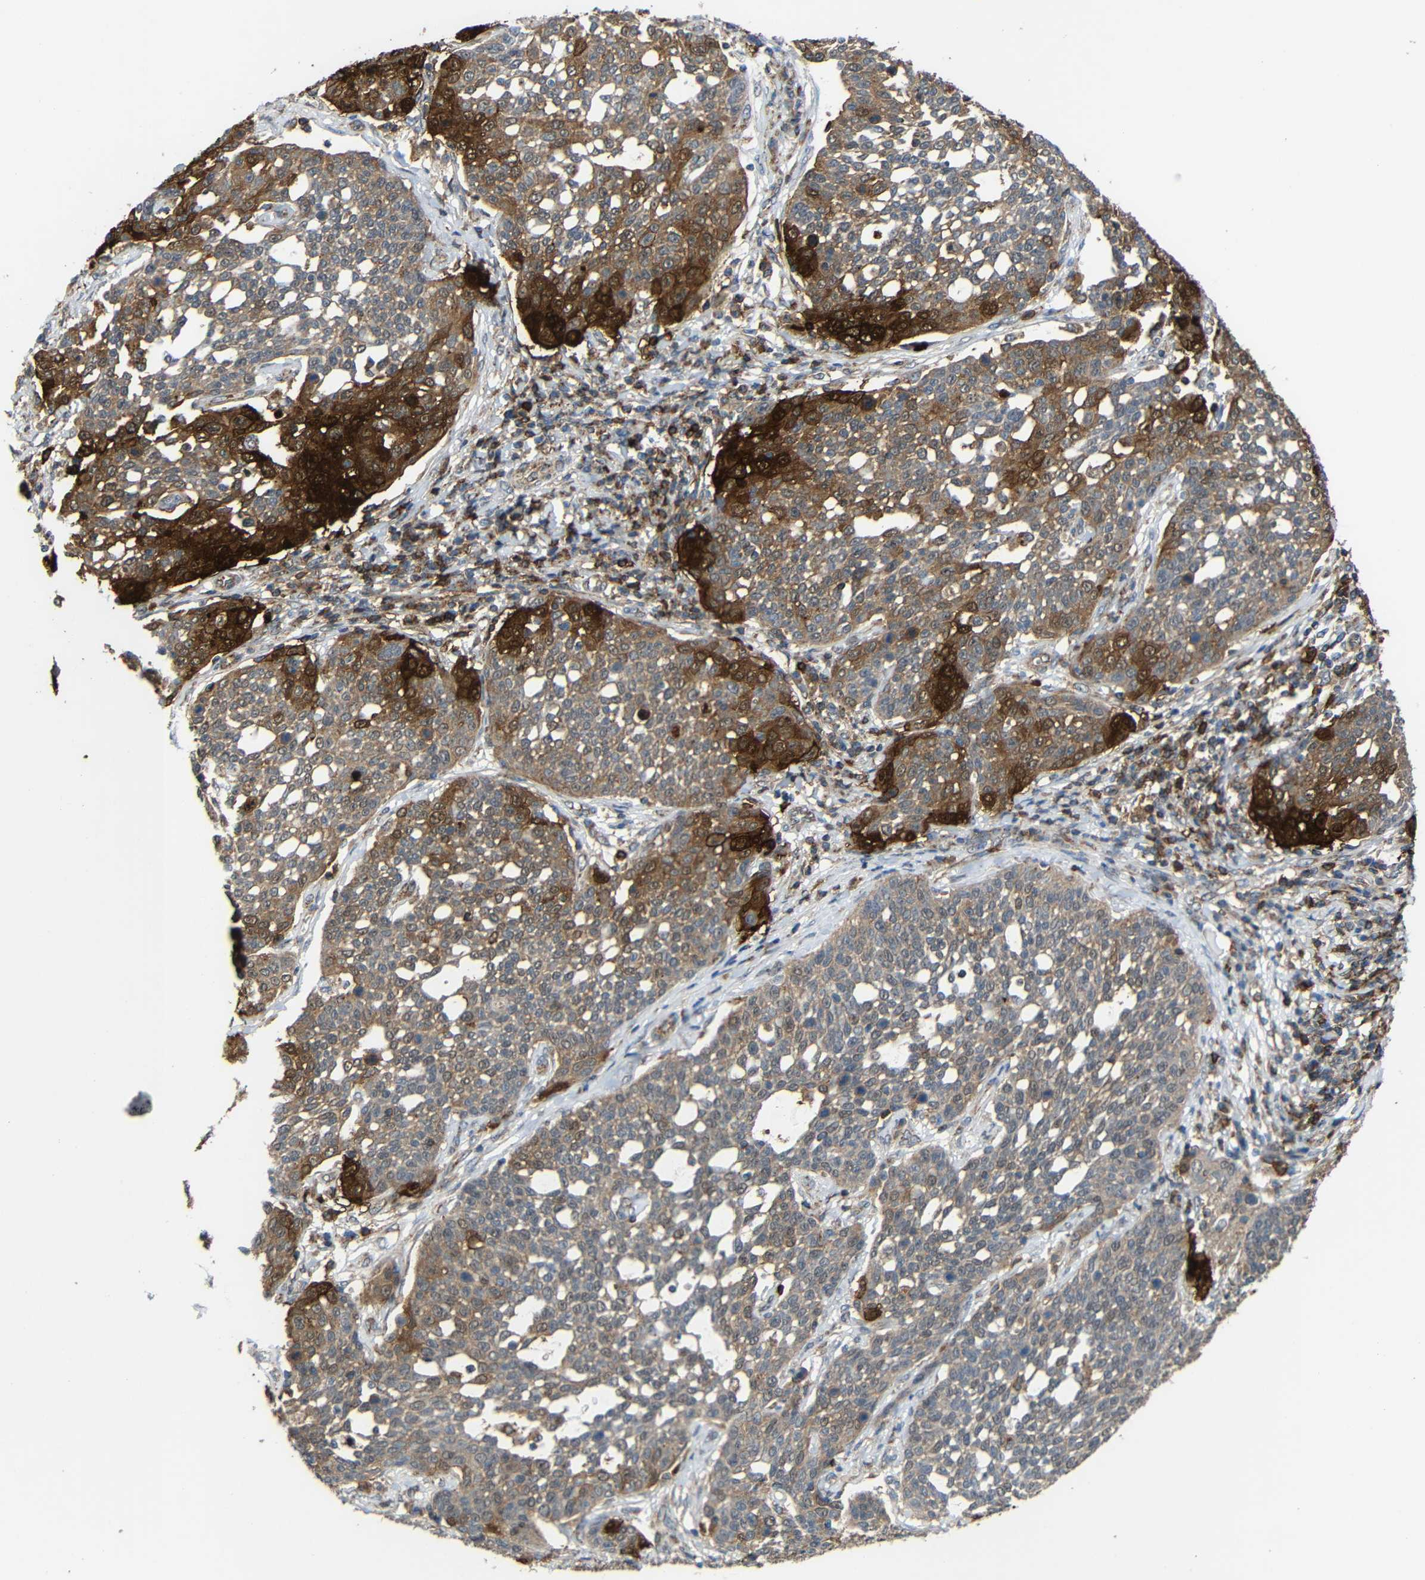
{"staining": {"intensity": "moderate", "quantity": "25%-75%", "location": "cytoplasmic/membranous"}, "tissue": "cervical cancer", "cell_type": "Tumor cells", "image_type": "cancer", "snomed": [{"axis": "morphology", "description": "Squamous cell carcinoma, NOS"}, {"axis": "topography", "description": "Cervix"}], "caption": "Moderate cytoplasmic/membranous positivity for a protein is appreciated in approximately 25%-75% of tumor cells of cervical cancer (squamous cell carcinoma) using IHC.", "gene": "C1GALT1", "patient": {"sex": "female", "age": 34}}